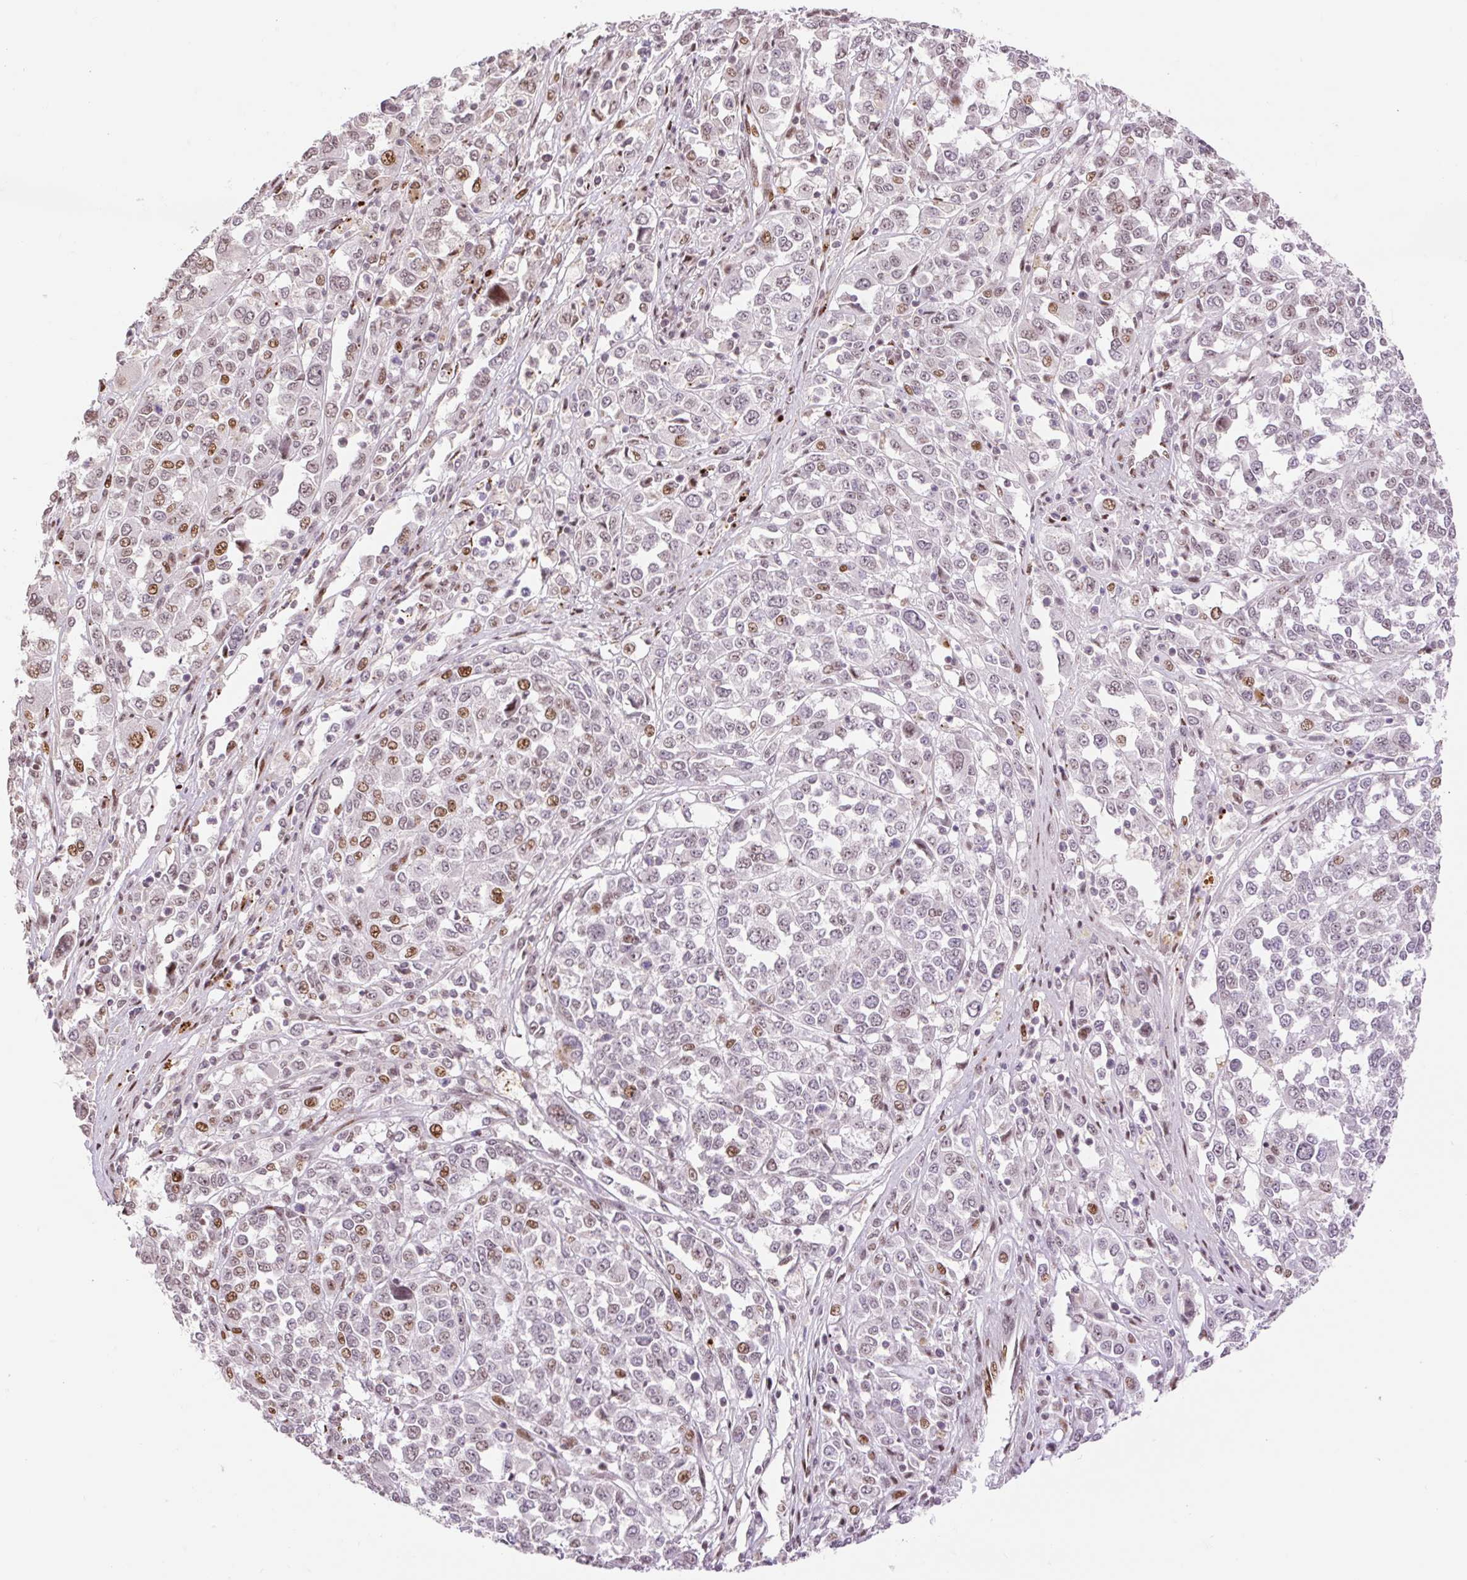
{"staining": {"intensity": "moderate", "quantity": "<25%", "location": "nuclear"}, "tissue": "melanoma", "cell_type": "Tumor cells", "image_type": "cancer", "snomed": [{"axis": "morphology", "description": "Malignant melanoma, Metastatic site"}, {"axis": "topography", "description": "Lymph node"}], "caption": "Immunohistochemistry (DAB (3,3'-diaminobenzidine)) staining of human melanoma reveals moderate nuclear protein positivity in about <25% of tumor cells. (IHC, brightfield microscopy, high magnification).", "gene": "RIPPLY3", "patient": {"sex": "male", "age": 44}}